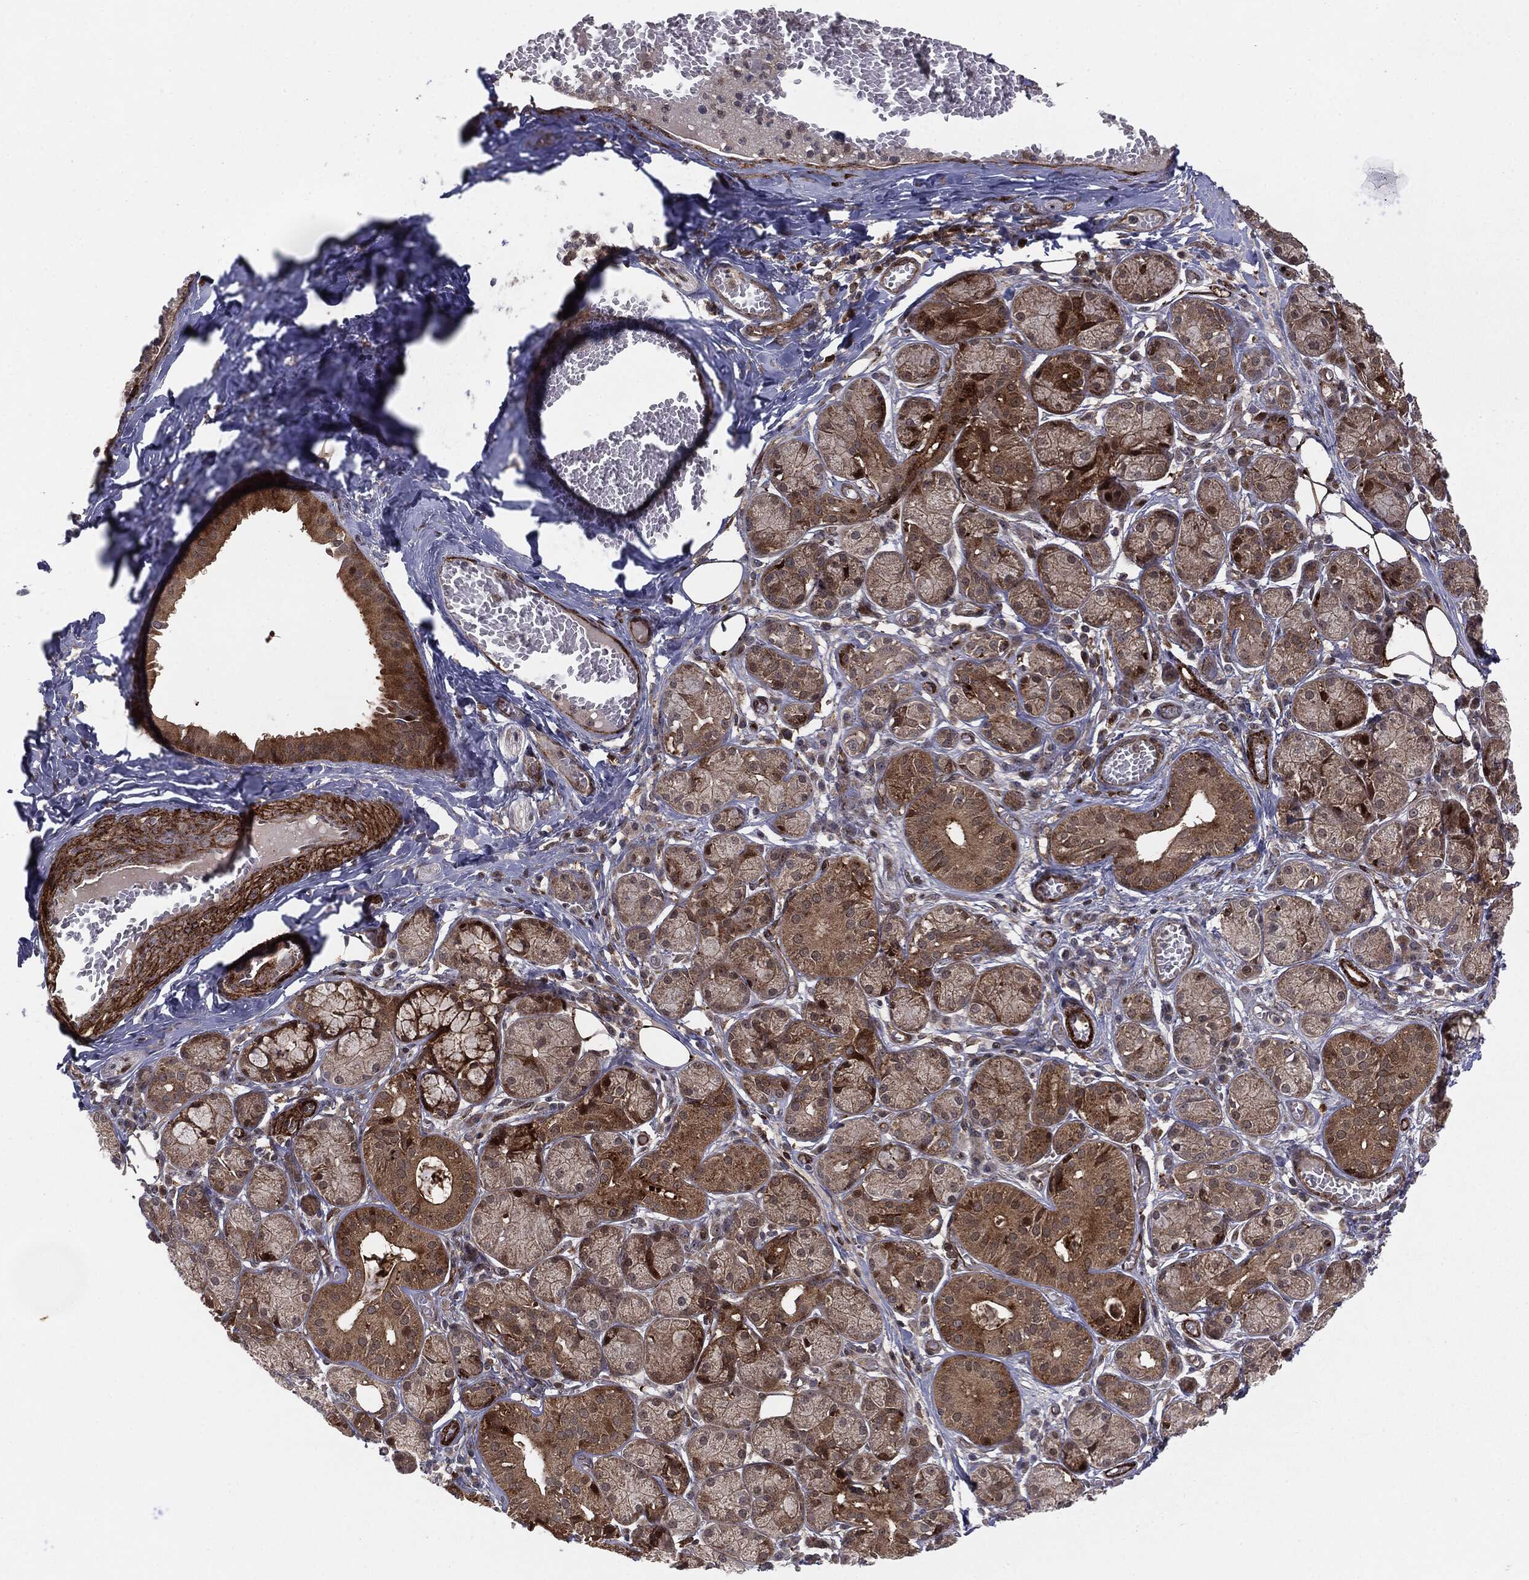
{"staining": {"intensity": "moderate", "quantity": ">75%", "location": "cytoplasmic/membranous"}, "tissue": "salivary gland", "cell_type": "Glandular cells", "image_type": "normal", "snomed": [{"axis": "morphology", "description": "Normal tissue, NOS"}, {"axis": "topography", "description": "Salivary gland"}], "caption": "DAB (3,3'-diaminobenzidine) immunohistochemical staining of benign salivary gland shows moderate cytoplasmic/membranous protein expression in approximately >75% of glandular cells.", "gene": "PTEN", "patient": {"sex": "male", "age": 71}}